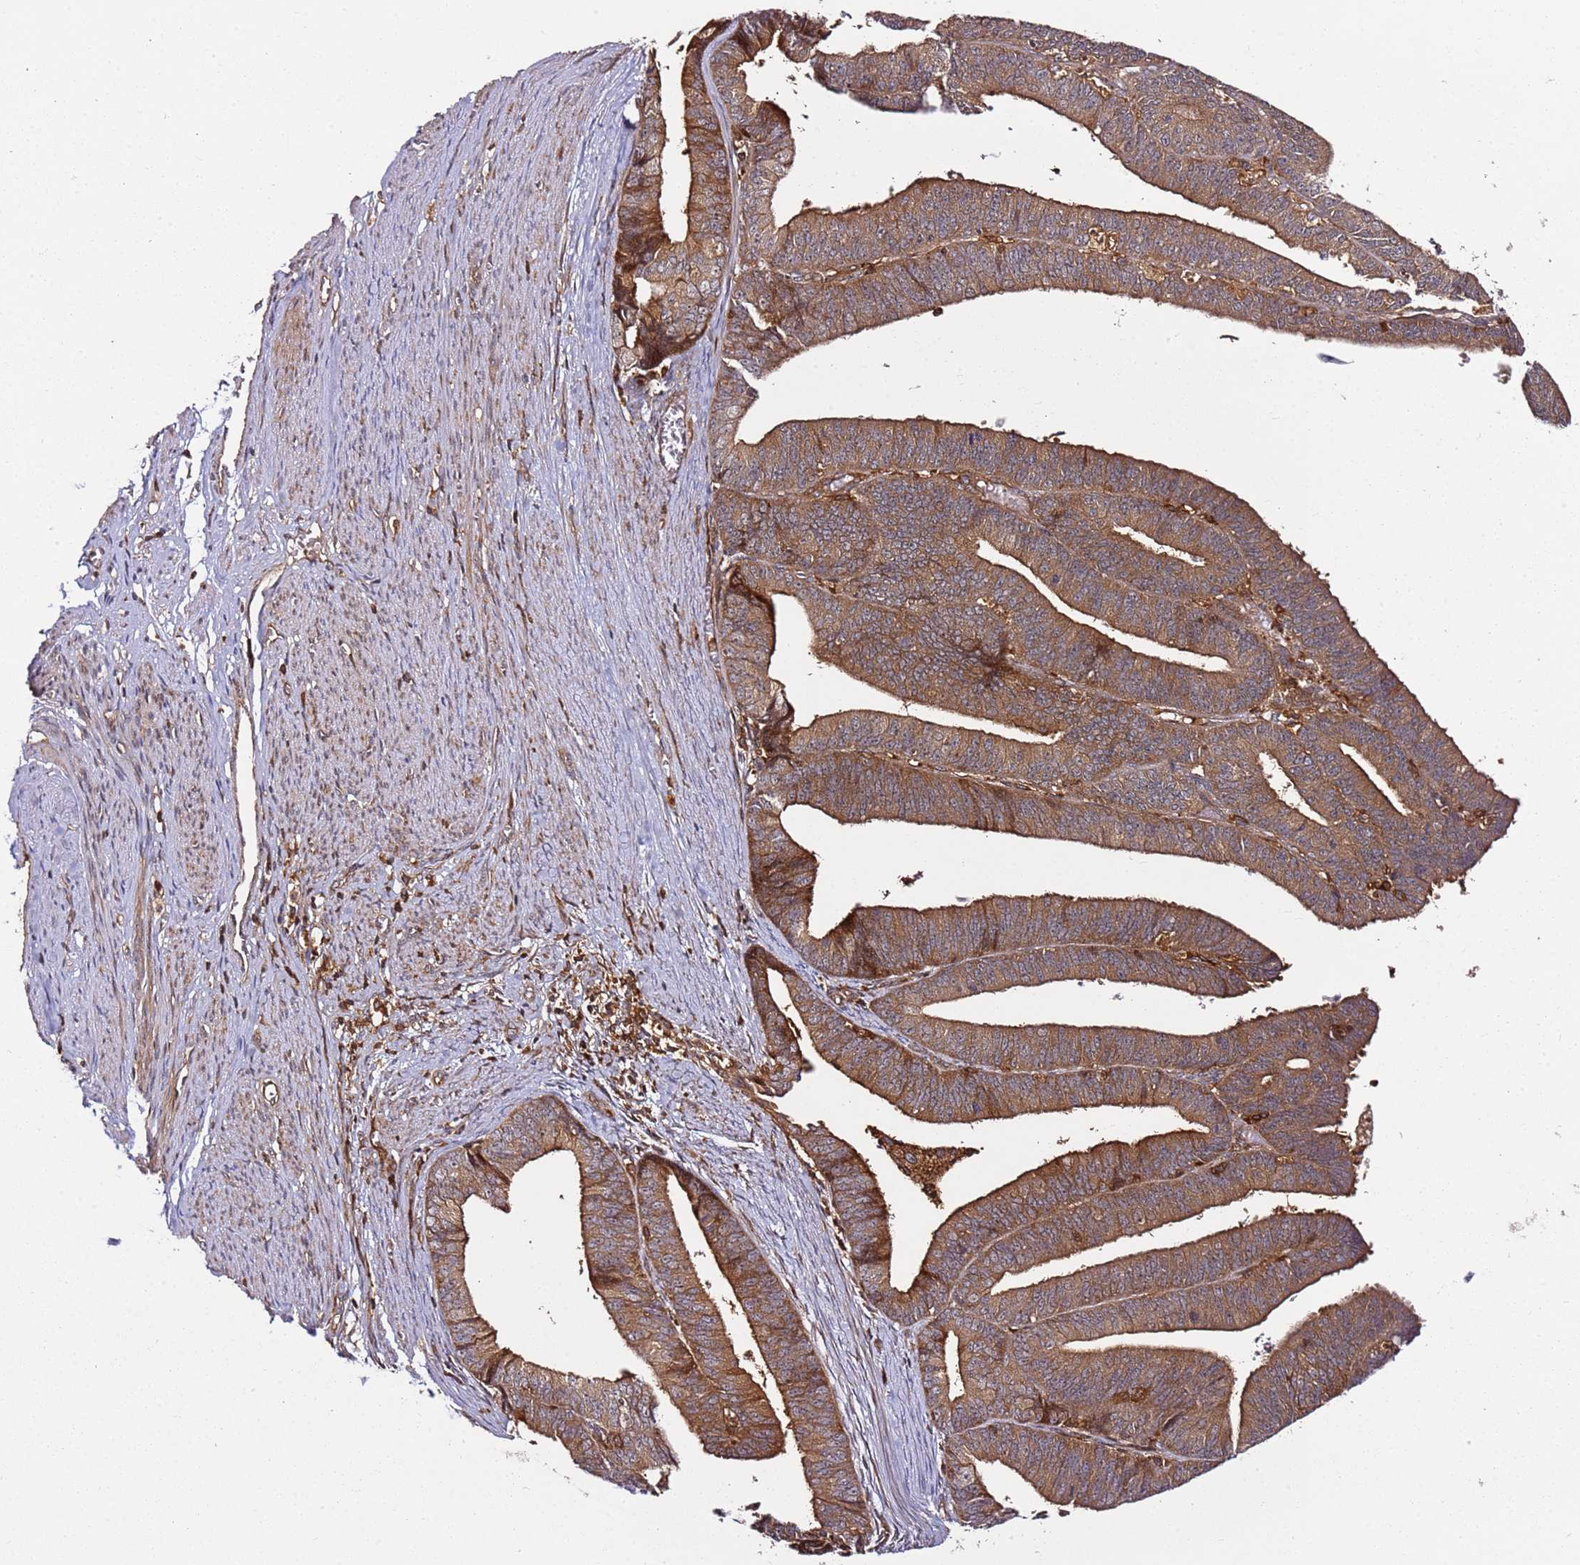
{"staining": {"intensity": "moderate", "quantity": "25%-75%", "location": "cytoplasmic/membranous"}, "tissue": "endometrial cancer", "cell_type": "Tumor cells", "image_type": "cancer", "snomed": [{"axis": "morphology", "description": "Adenocarcinoma, NOS"}, {"axis": "topography", "description": "Endometrium"}], "caption": "A photomicrograph of human endometrial cancer (adenocarcinoma) stained for a protein demonstrates moderate cytoplasmic/membranous brown staining in tumor cells.", "gene": "PRMT7", "patient": {"sex": "female", "age": 73}}